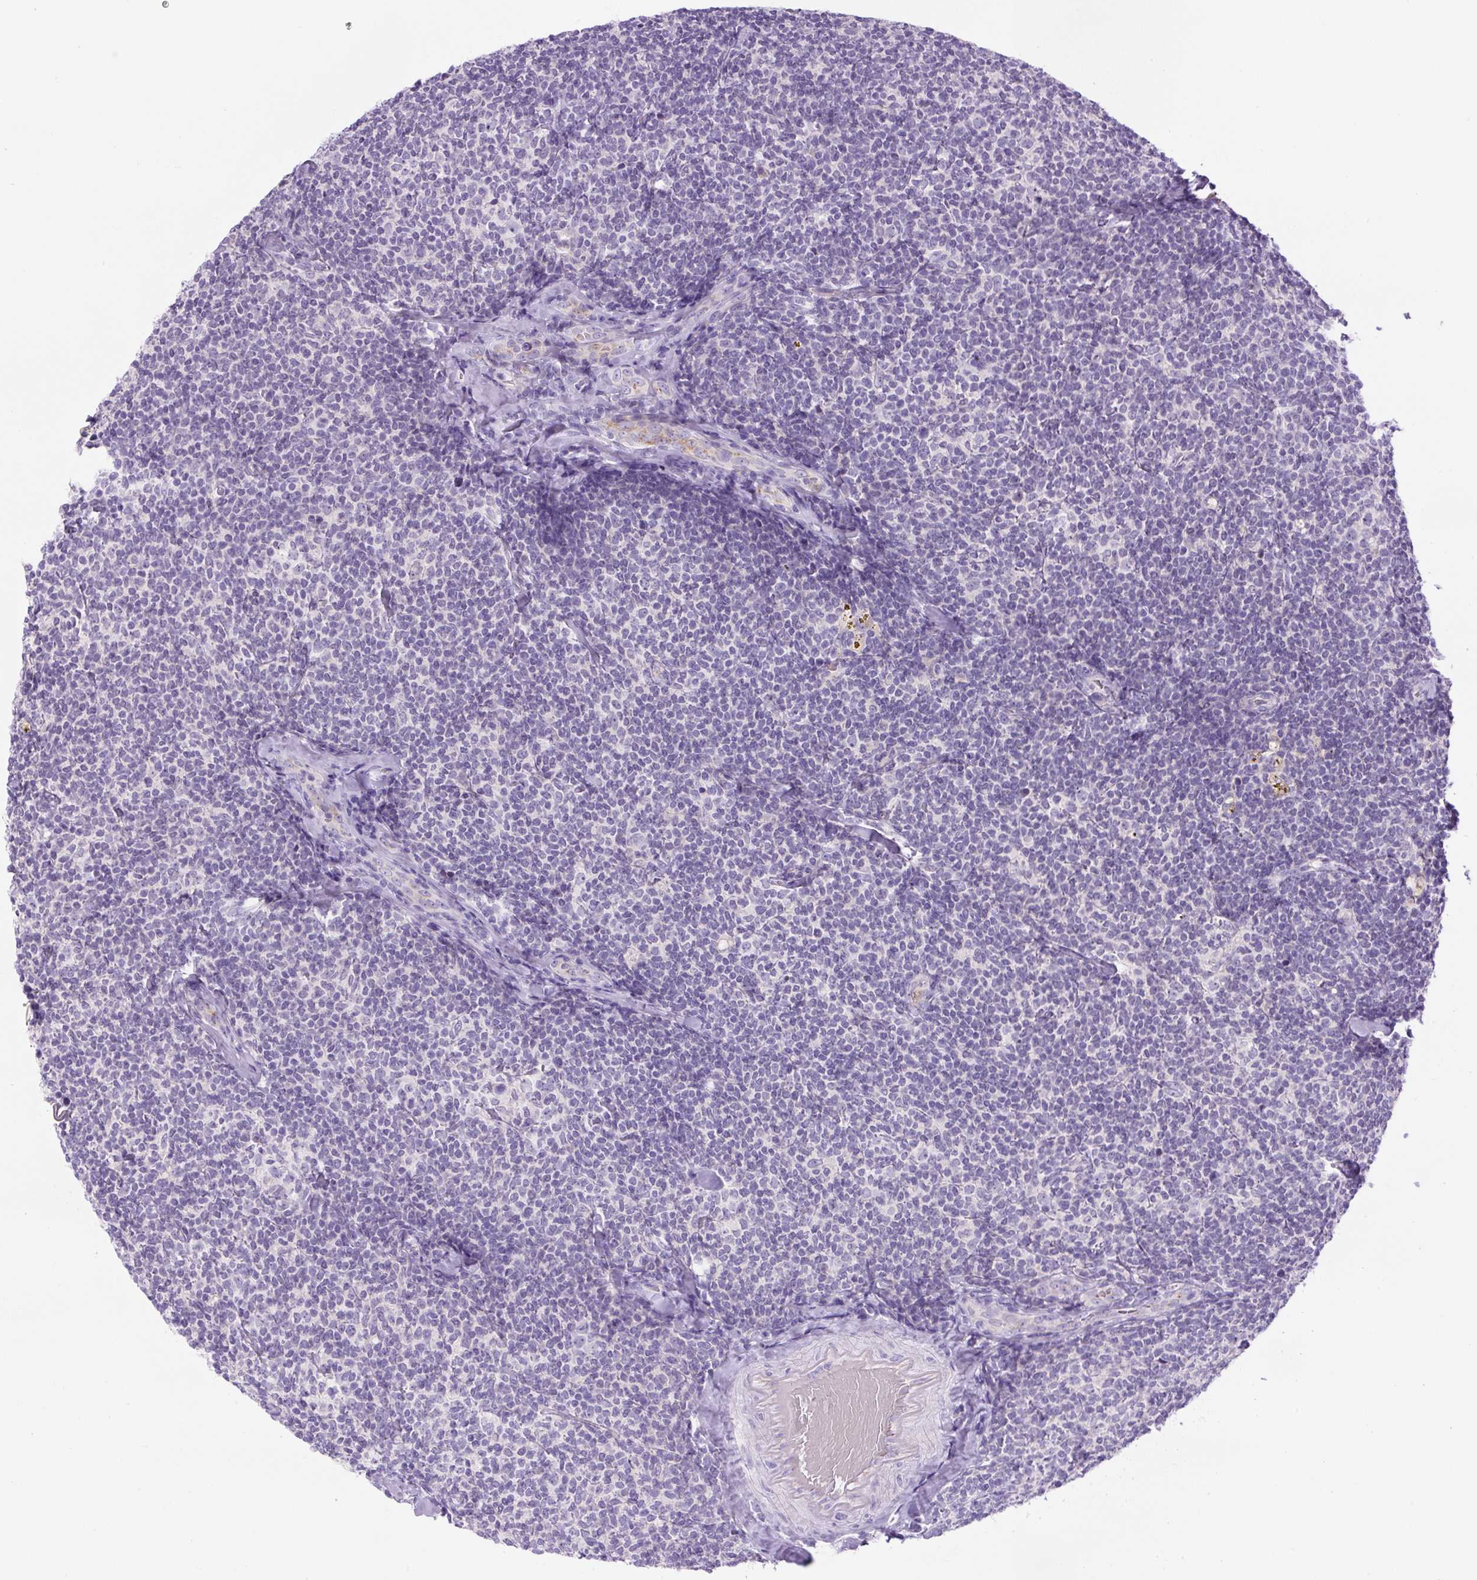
{"staining": {"intensity": "negative", "quantity": "none", "location": "none"}, "tissue": "lymphoma", "cell_type": "Tumor cells", "image_type": "cancer", "snomed": [{"axis": "morphology", "description": "Malignant lymphoma, non-Hodgkin's type, Low grade"}, {"axis": "topography", "description": "Lymph node"}], "caption": "A micrograph of malignant lymphoma, non-Hodgkin's type (low-grade) stained for a protein demonstrates no brown staining in tumor cells.", "gene": "RSPO4", "patient": {"sex": "female", "age": 56}}